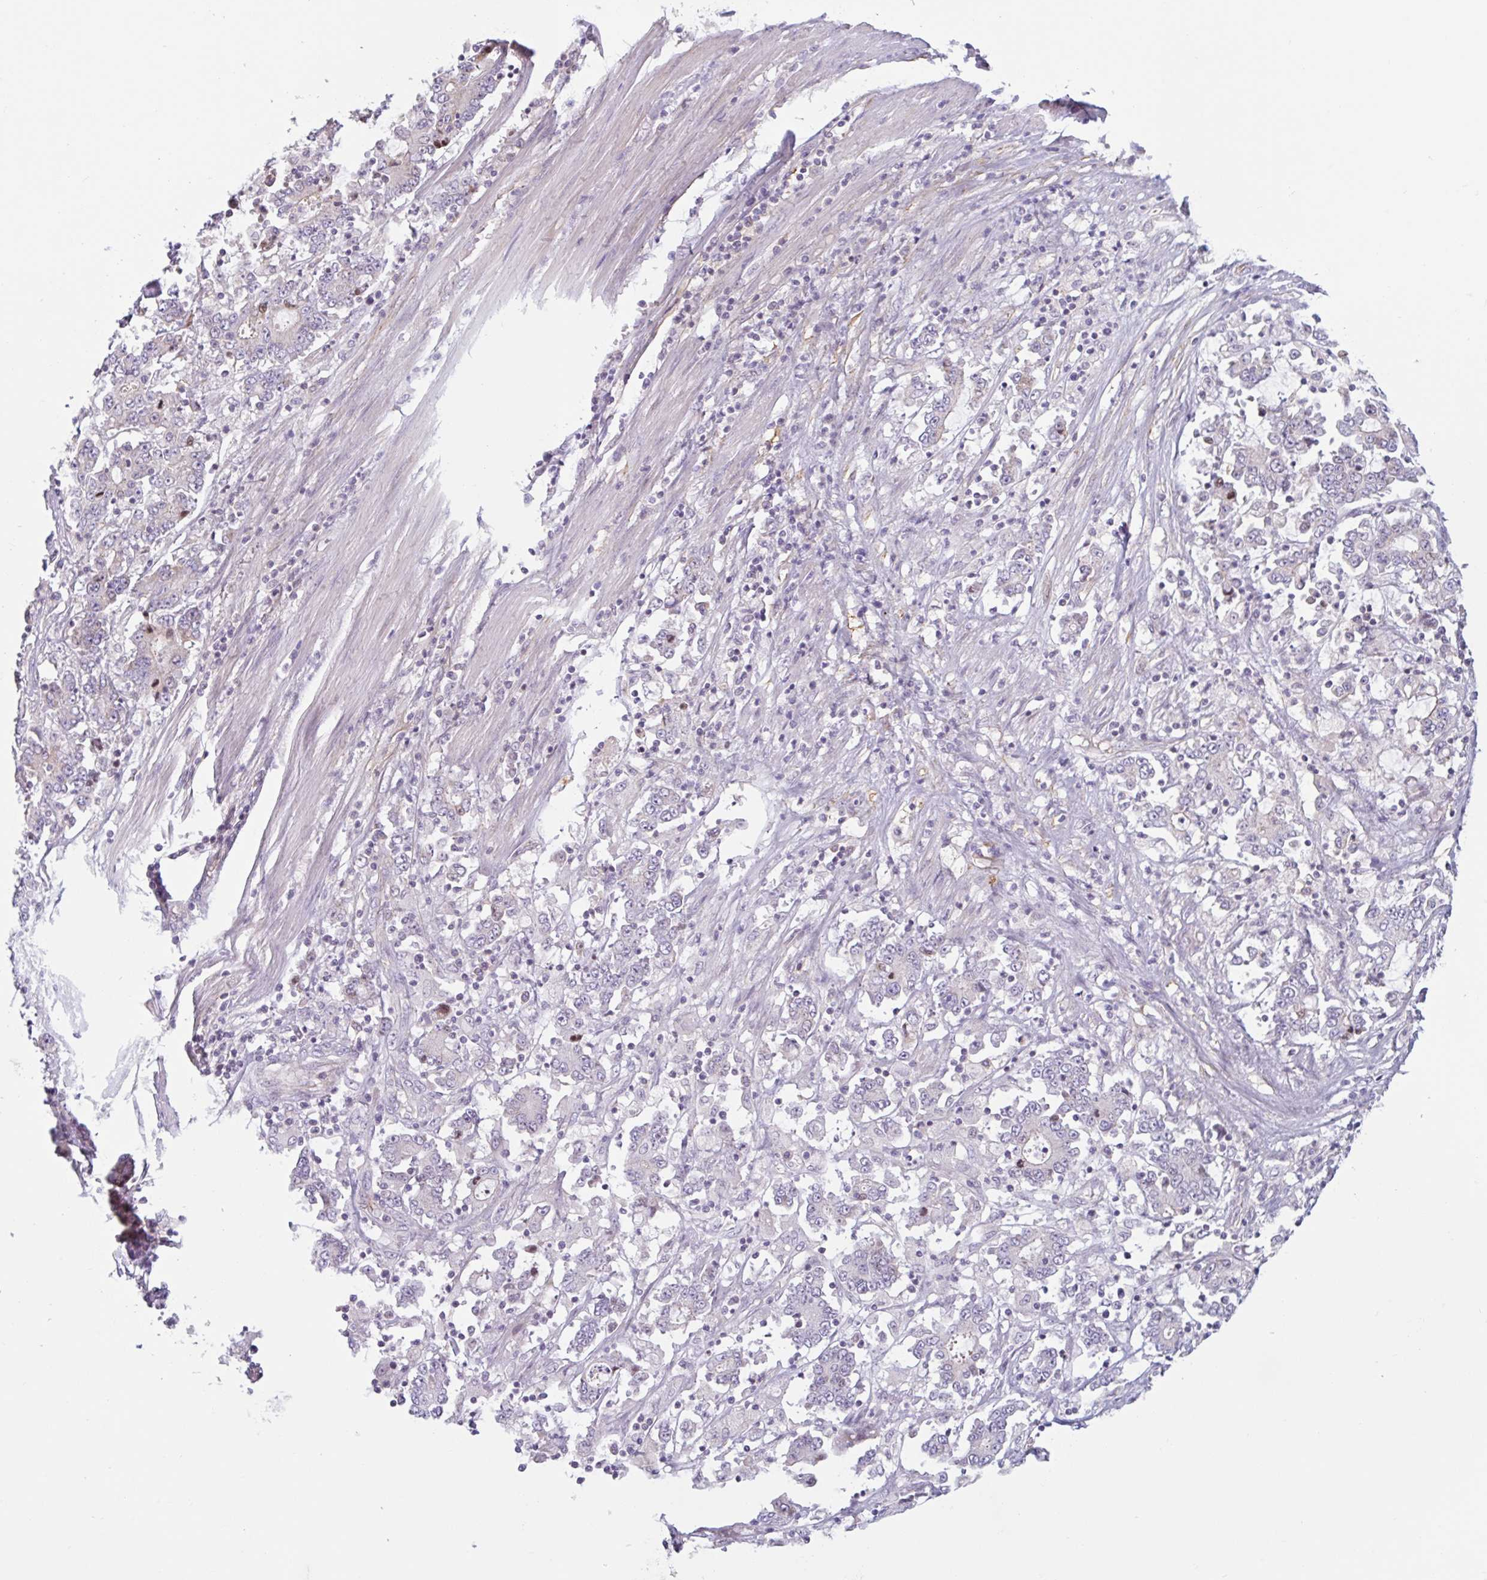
{"staining": {"intensity": "negative", "quantity": "none", "location": "none"}, "tissue": "stomach cancer", "cell_type": "Tumor cells", "image_type": "cancer", "snomed": [{"axis": "morphology", "description": "Adenocarcinoma, NOS"}, {"axis": "topography", "description": "Stomach, upper"}], "caption": "Tumor cells are negative for protein expression in human stomach cancer.", "gene": "MYH10", "patient": {"sex": "male", "age": 68}}